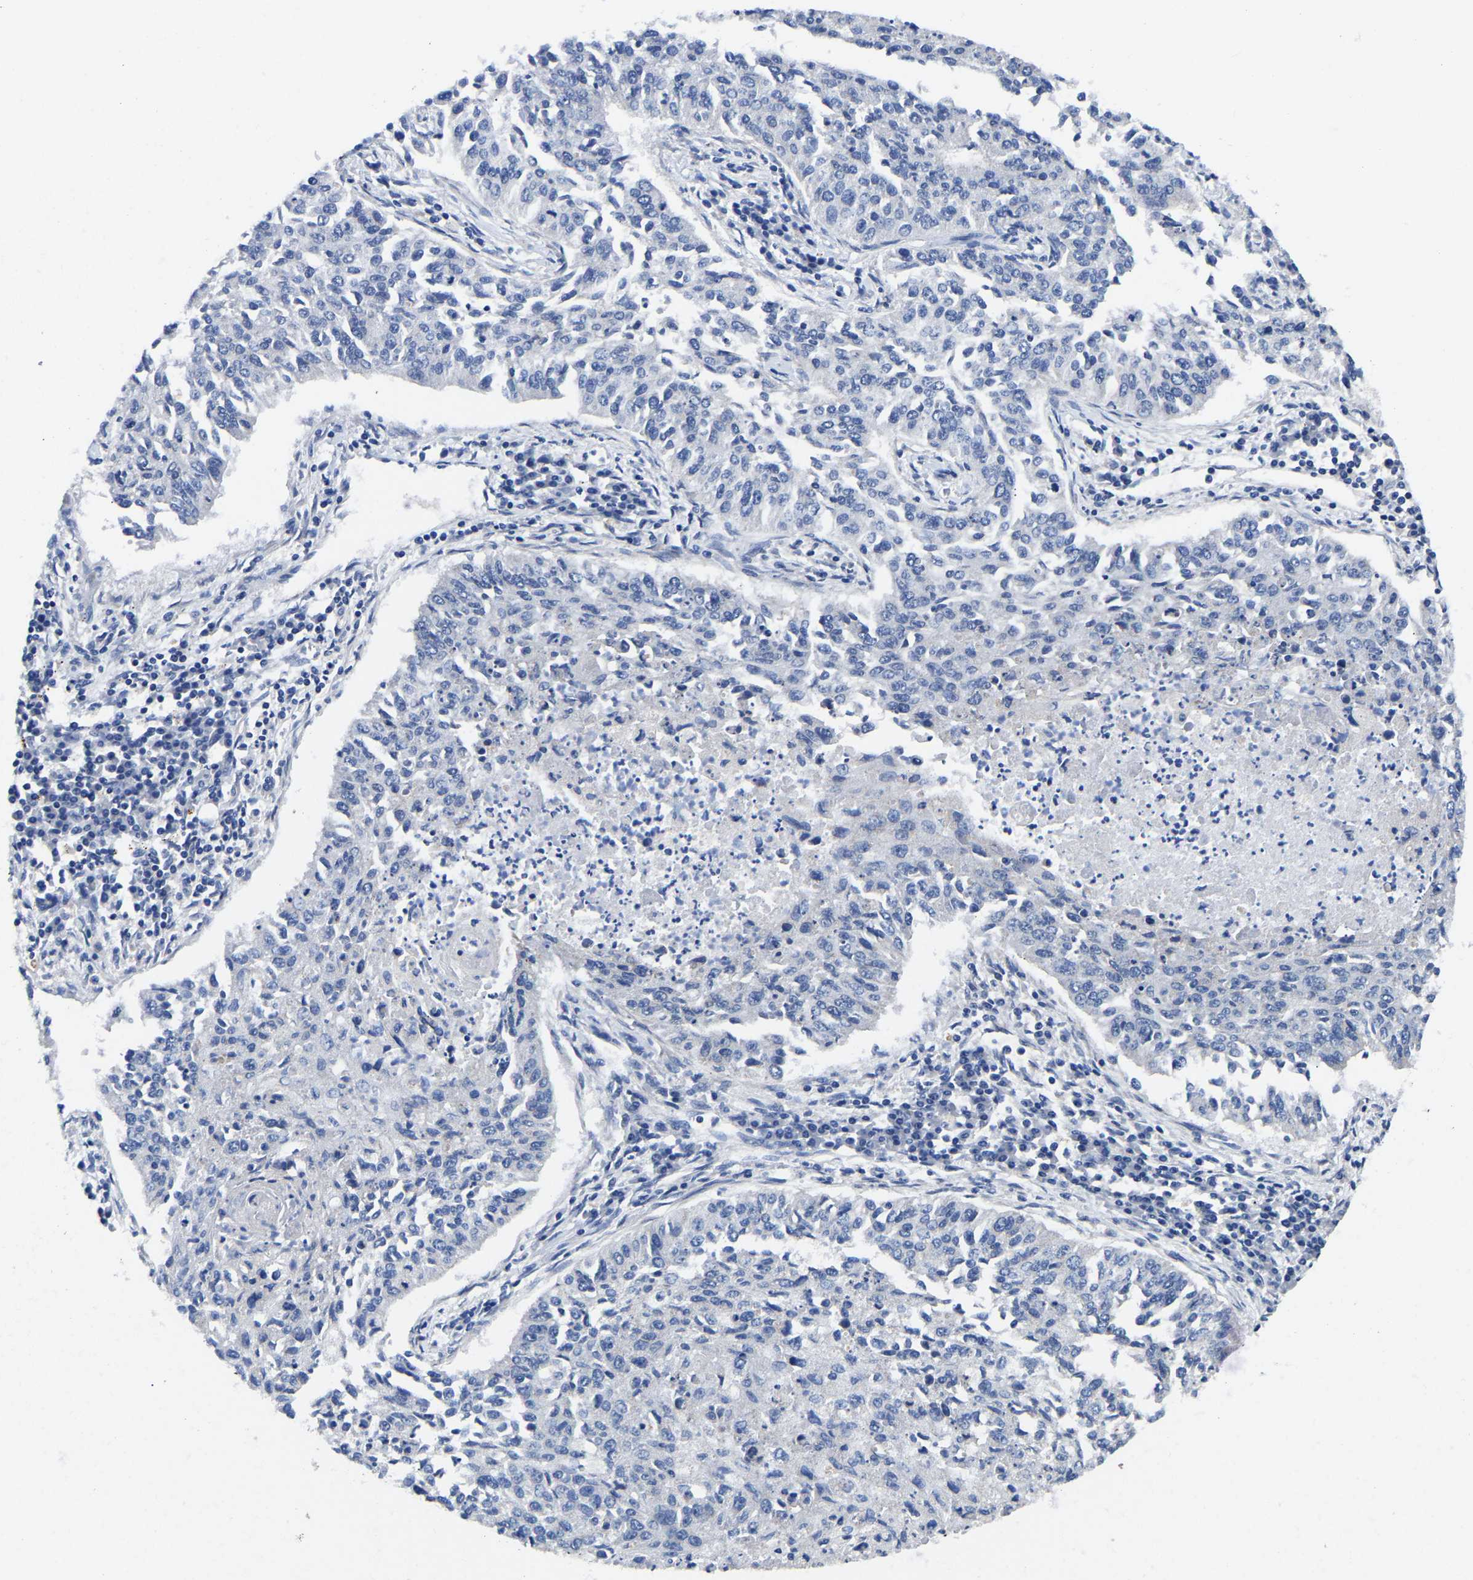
{"staining": {"intensity": "negative", "quantity": "none", "location": "none"}, "tissue": "lung cancer", "cell_type": "Tumor cells", "image_type": "cancer", "snomed": [{"axis": "morphology", "description": "Normal tissue, NOS"}, {"axis": "morphology", "description": "Squamous cell carcinoma, NOS"}, {"axis": "topography", "description": "Cartilage tissue"}, {"axis": "topography", "description": "Bronchus"}, {"axis": "topography", "description": "Lung"}], "caption": "An image of lung cancer (squamous cell carcinoma) stained for a protein shows no brown staining in tumor cells.", "gene": "RINT1", "patient": {"sex": "female", "age": 49}}